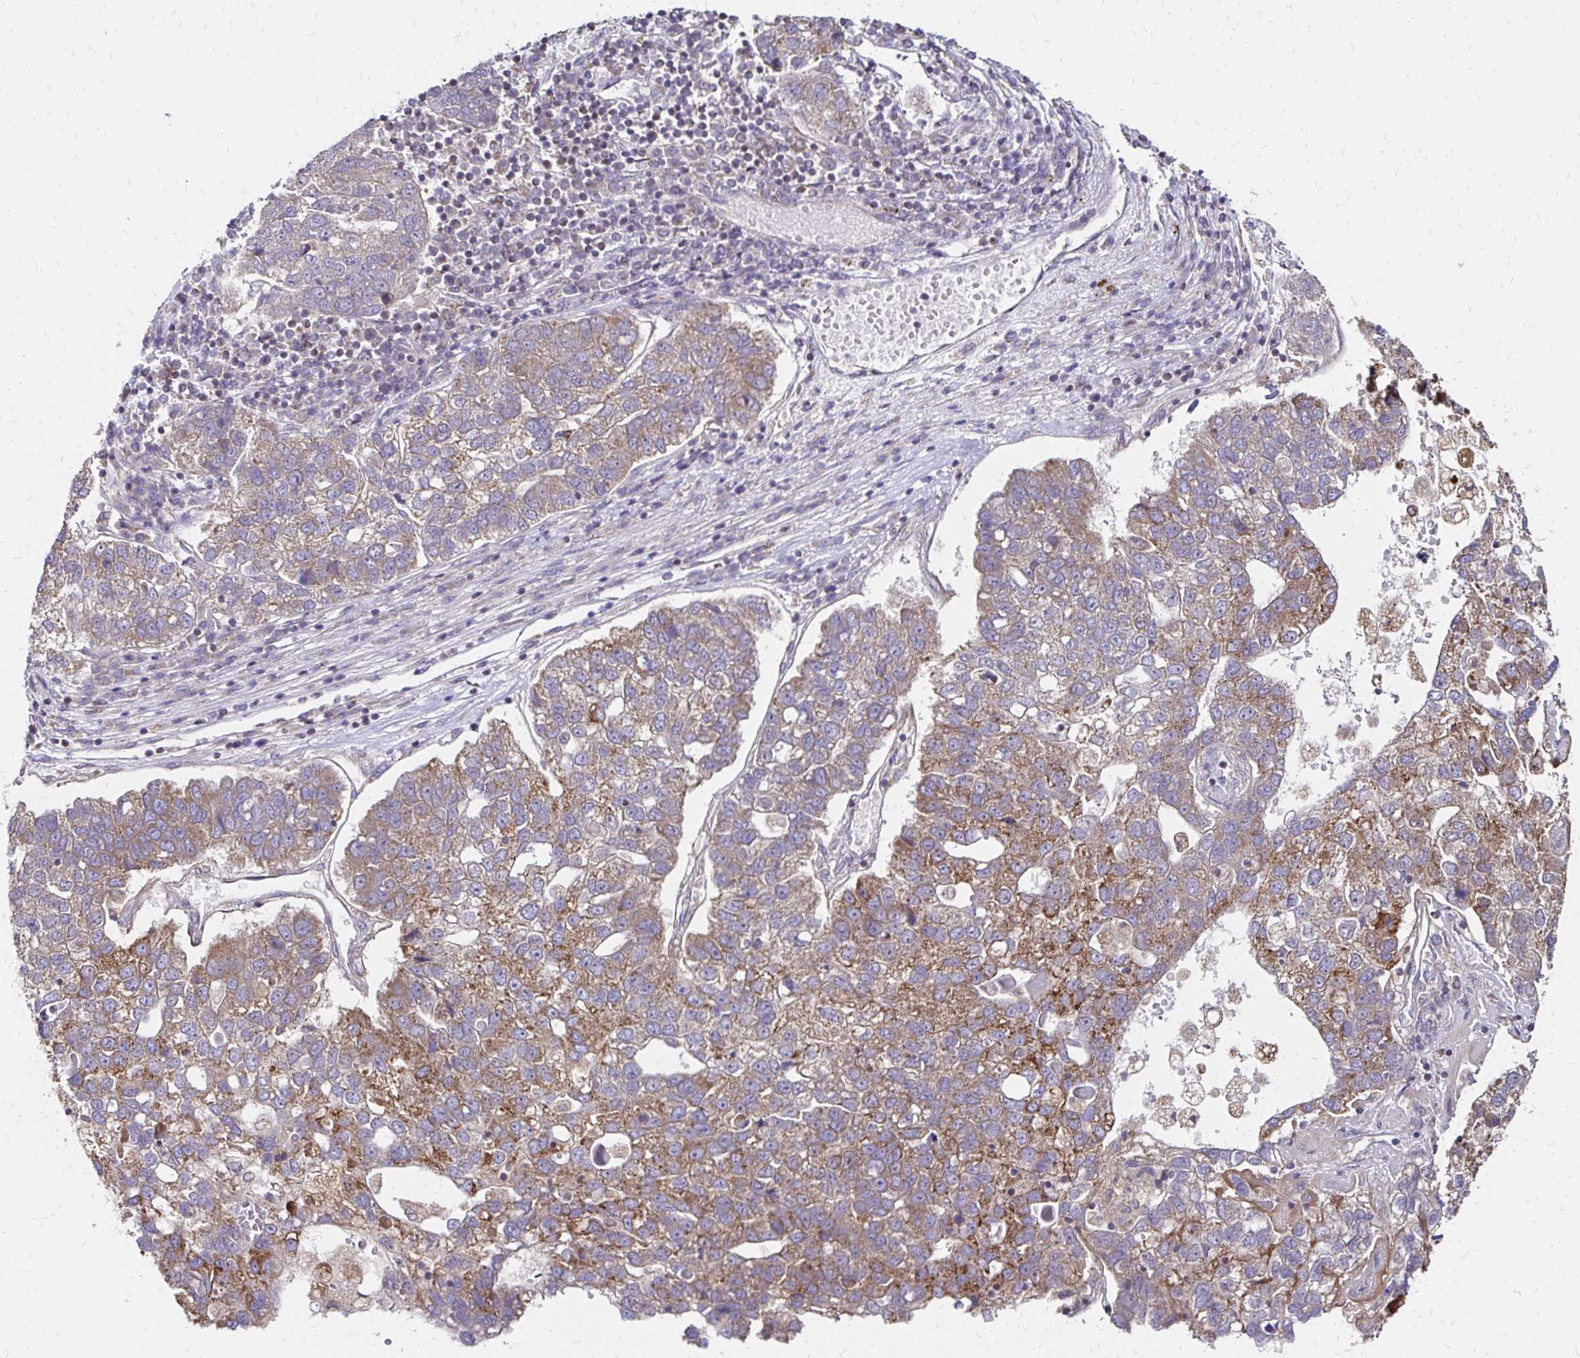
{"staining": {"intensity": "moderate", "quantity": "25%-75%", "location": "cytoplasmic/membranous"}, "tissue": "pancreatic cancer", "cell_type": "Tumor cells", "image_type": "cancer", "snomed": [{"axis": "morphology", "description": "Adenocarcinoma, NOS"}, {"axis": "topography", "description": "Pancreas"}], "caption": "IHC of pancreatic adenocarcinoma exhibits medium levels of moderate cytoplasmic/membranous expression in approximately 25%-75% of tumor cells. (DAB (3,3'-diaminobenzidine) = brown stain, brightfield microscopy at high magnification).", "gene": "ZW10", "patient": {"sex": "female", "age": 61}}